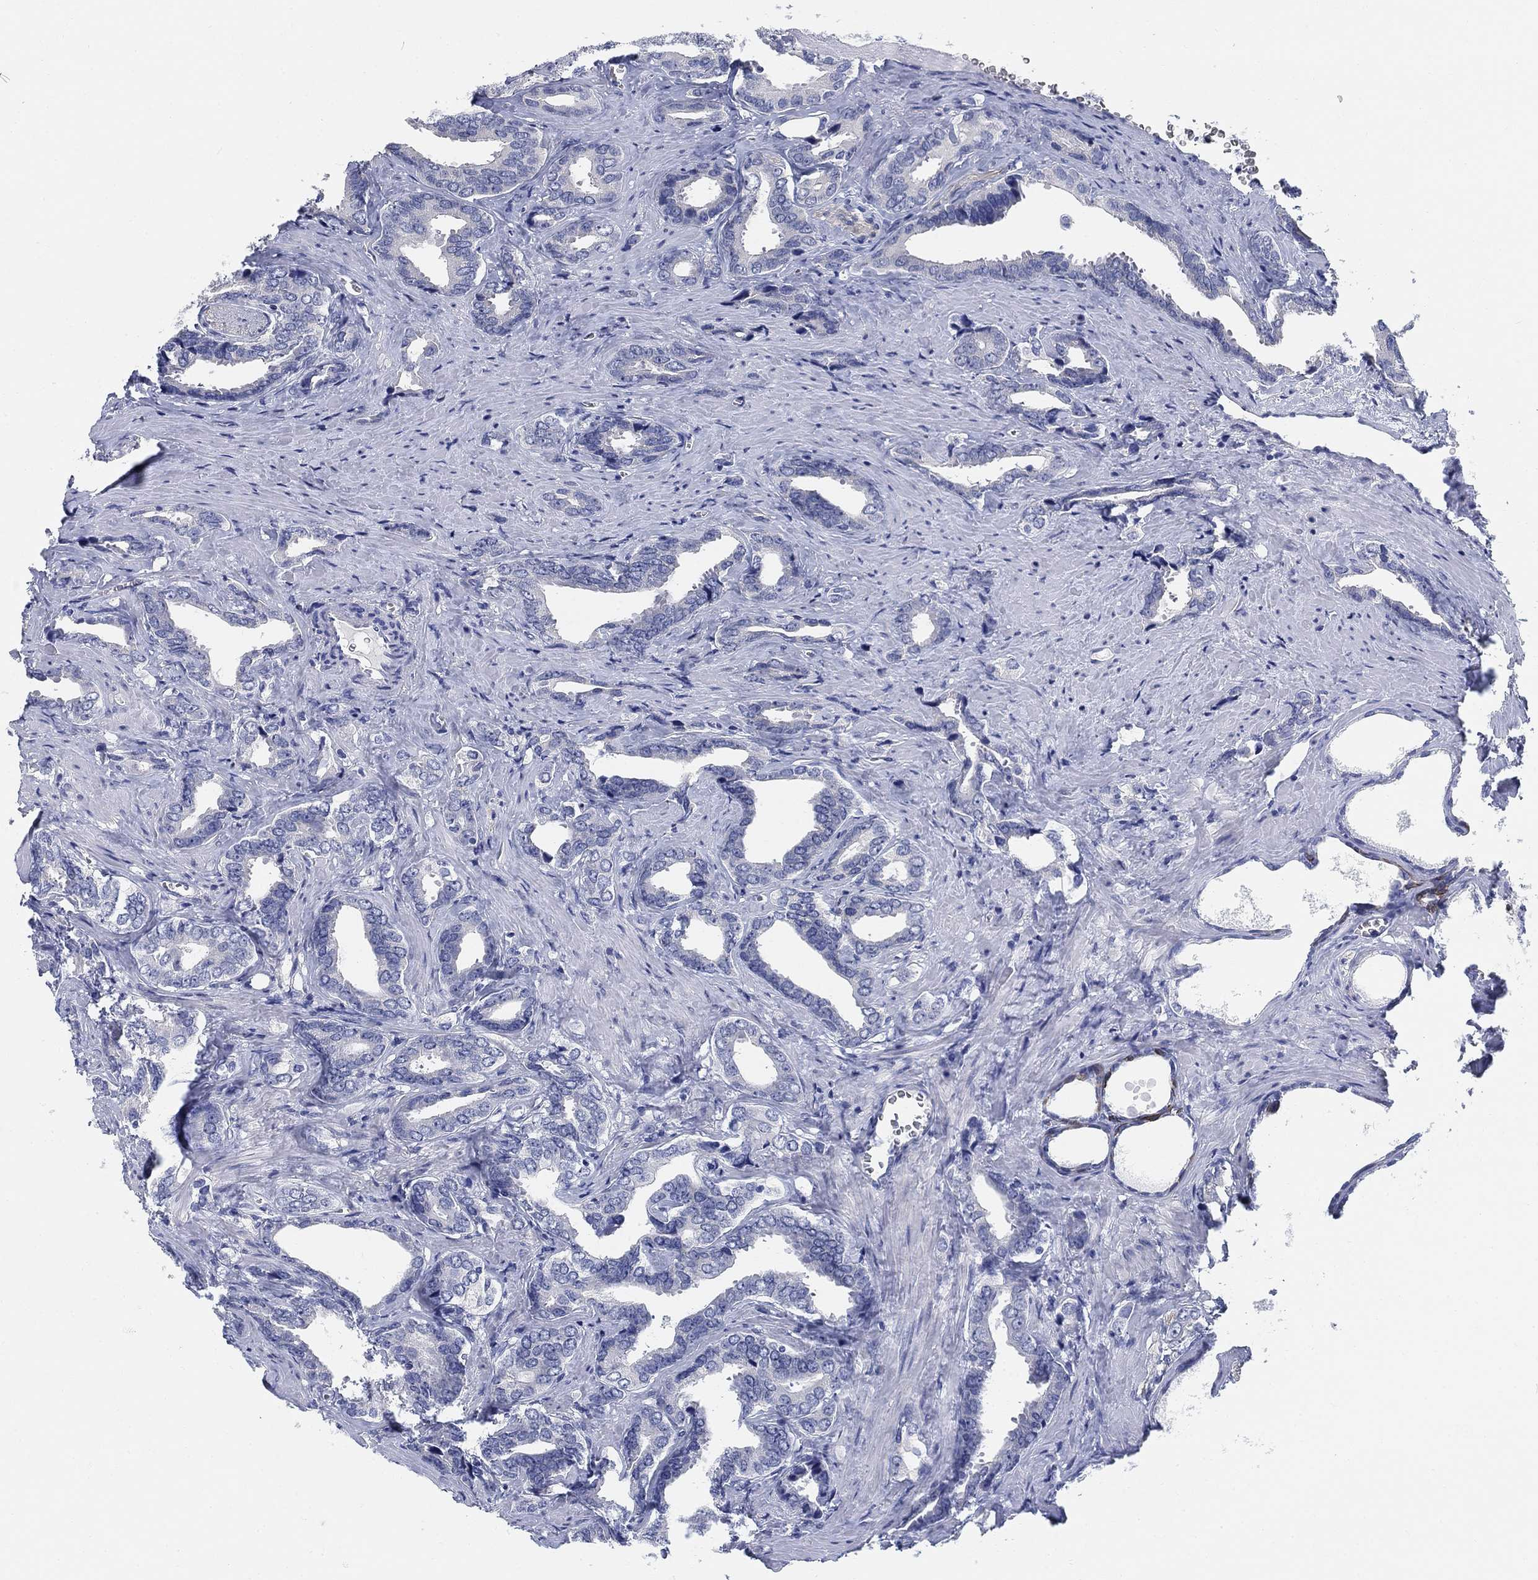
{"staining": {"intensity": "negative", "quantity": "none", "location": "none"}, "tissue": "prostate cancer", "cell_type": "Tumor cells", "image_type": "cancer", "snomed": [{"axis": "morphology", "description": "Adenocarcinoma, NOS"}, {"axis": "topography", "description": "Prostate"}], "caption": "Tumor cells show no significant positivity in adenocarcinoma (prostate).", "gene": "CLUL1", "patient": {"sex": "male", "age": 66}}